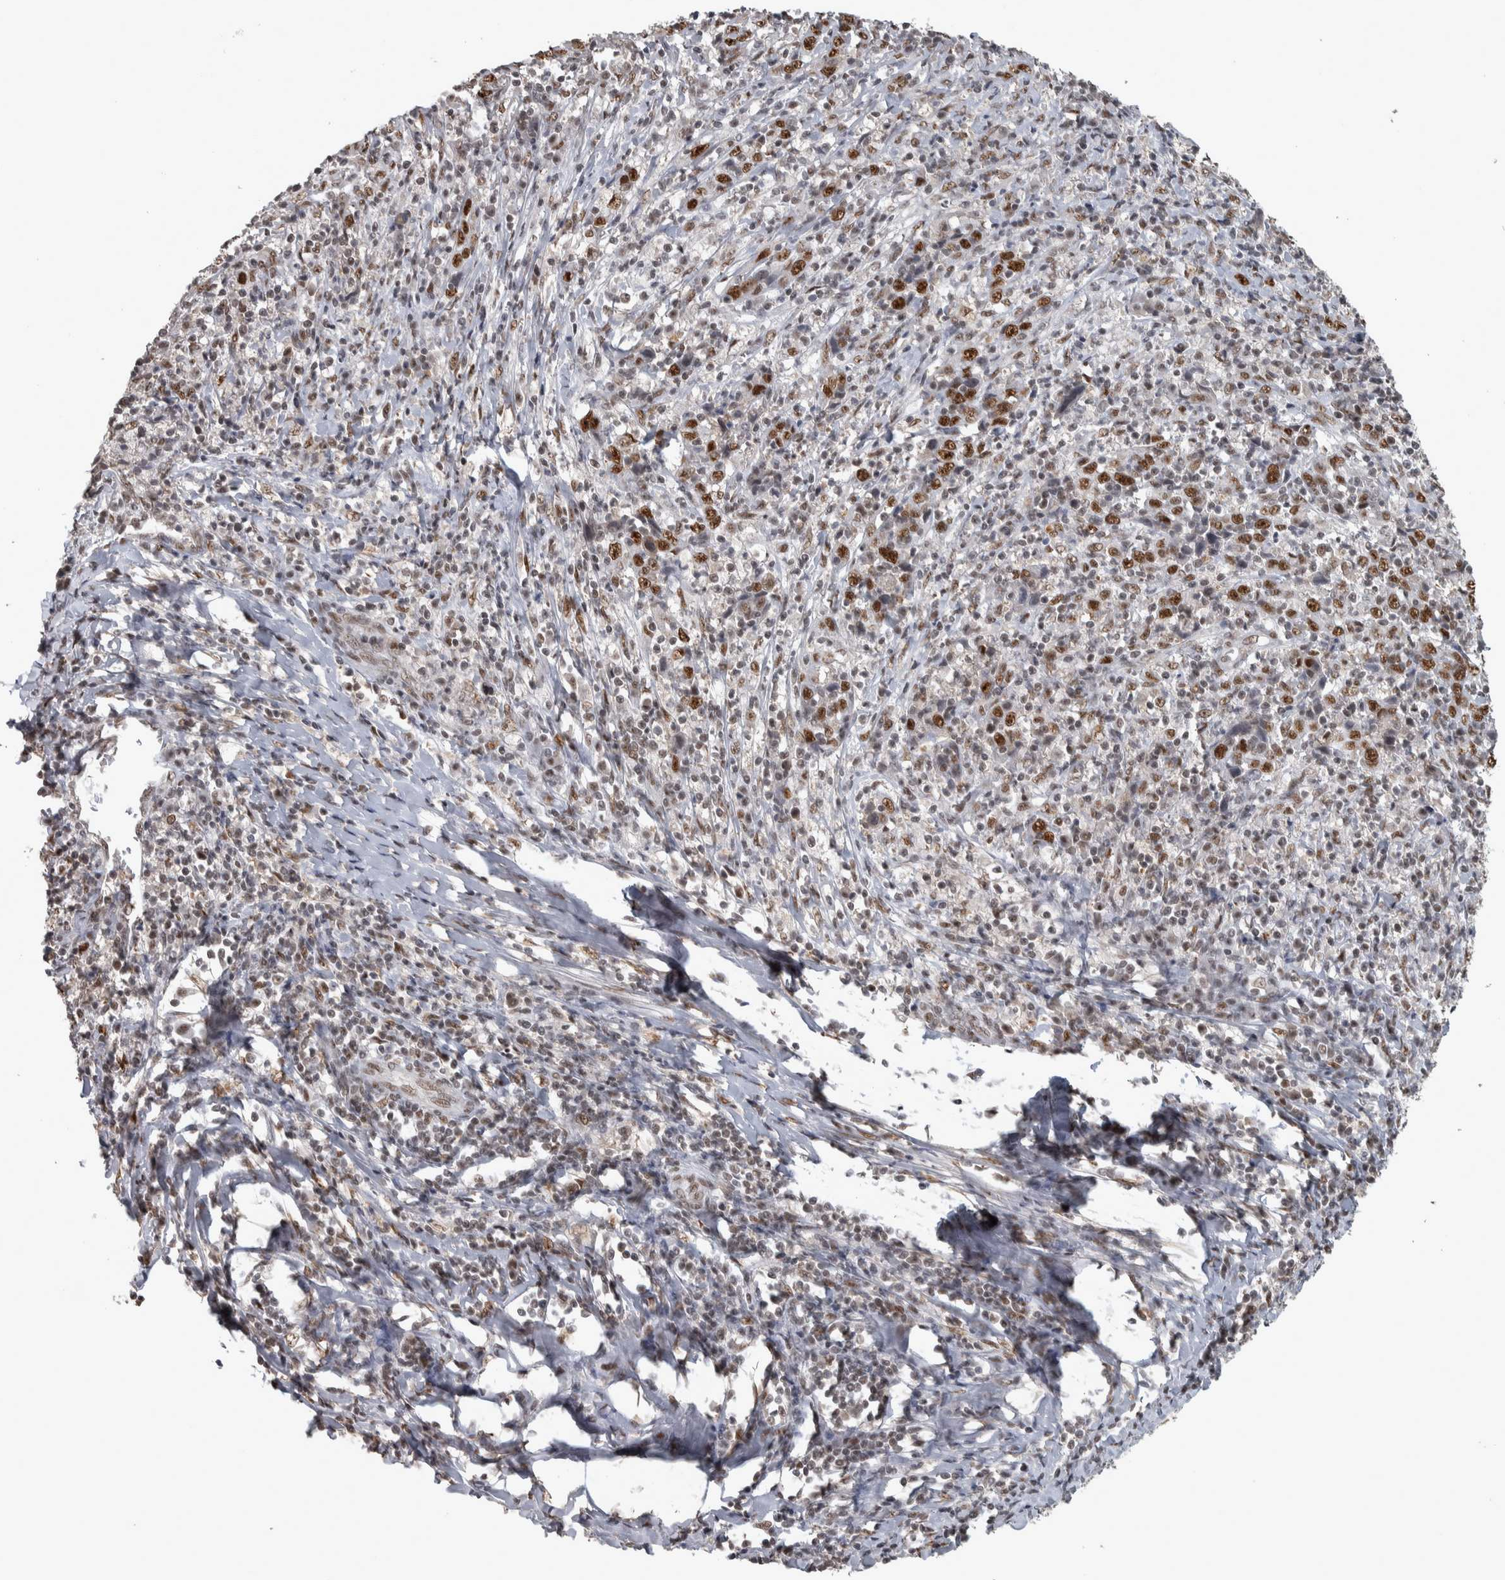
{"staining": {"intensity": "strong", "quantity": ">75%", "location": "nuclear"}, "tissue": "cervical cancer", "cell_type": "Tumor cells", "image_type": "cancer", "snomed": [{"axis": "morphology", "description": "Squamous cell carcinoma, NOS"}, {"axis": "topography", "description": "Cervix"}], "caption": "The image reveals immunohistochemical staining of squamous cell carcinoma (cervical). There is strong nuclear positivity is appreciated in about >75% of tumor cells.", "gene": "DDX42", "patient": {"sex": "female", "age": 46}}